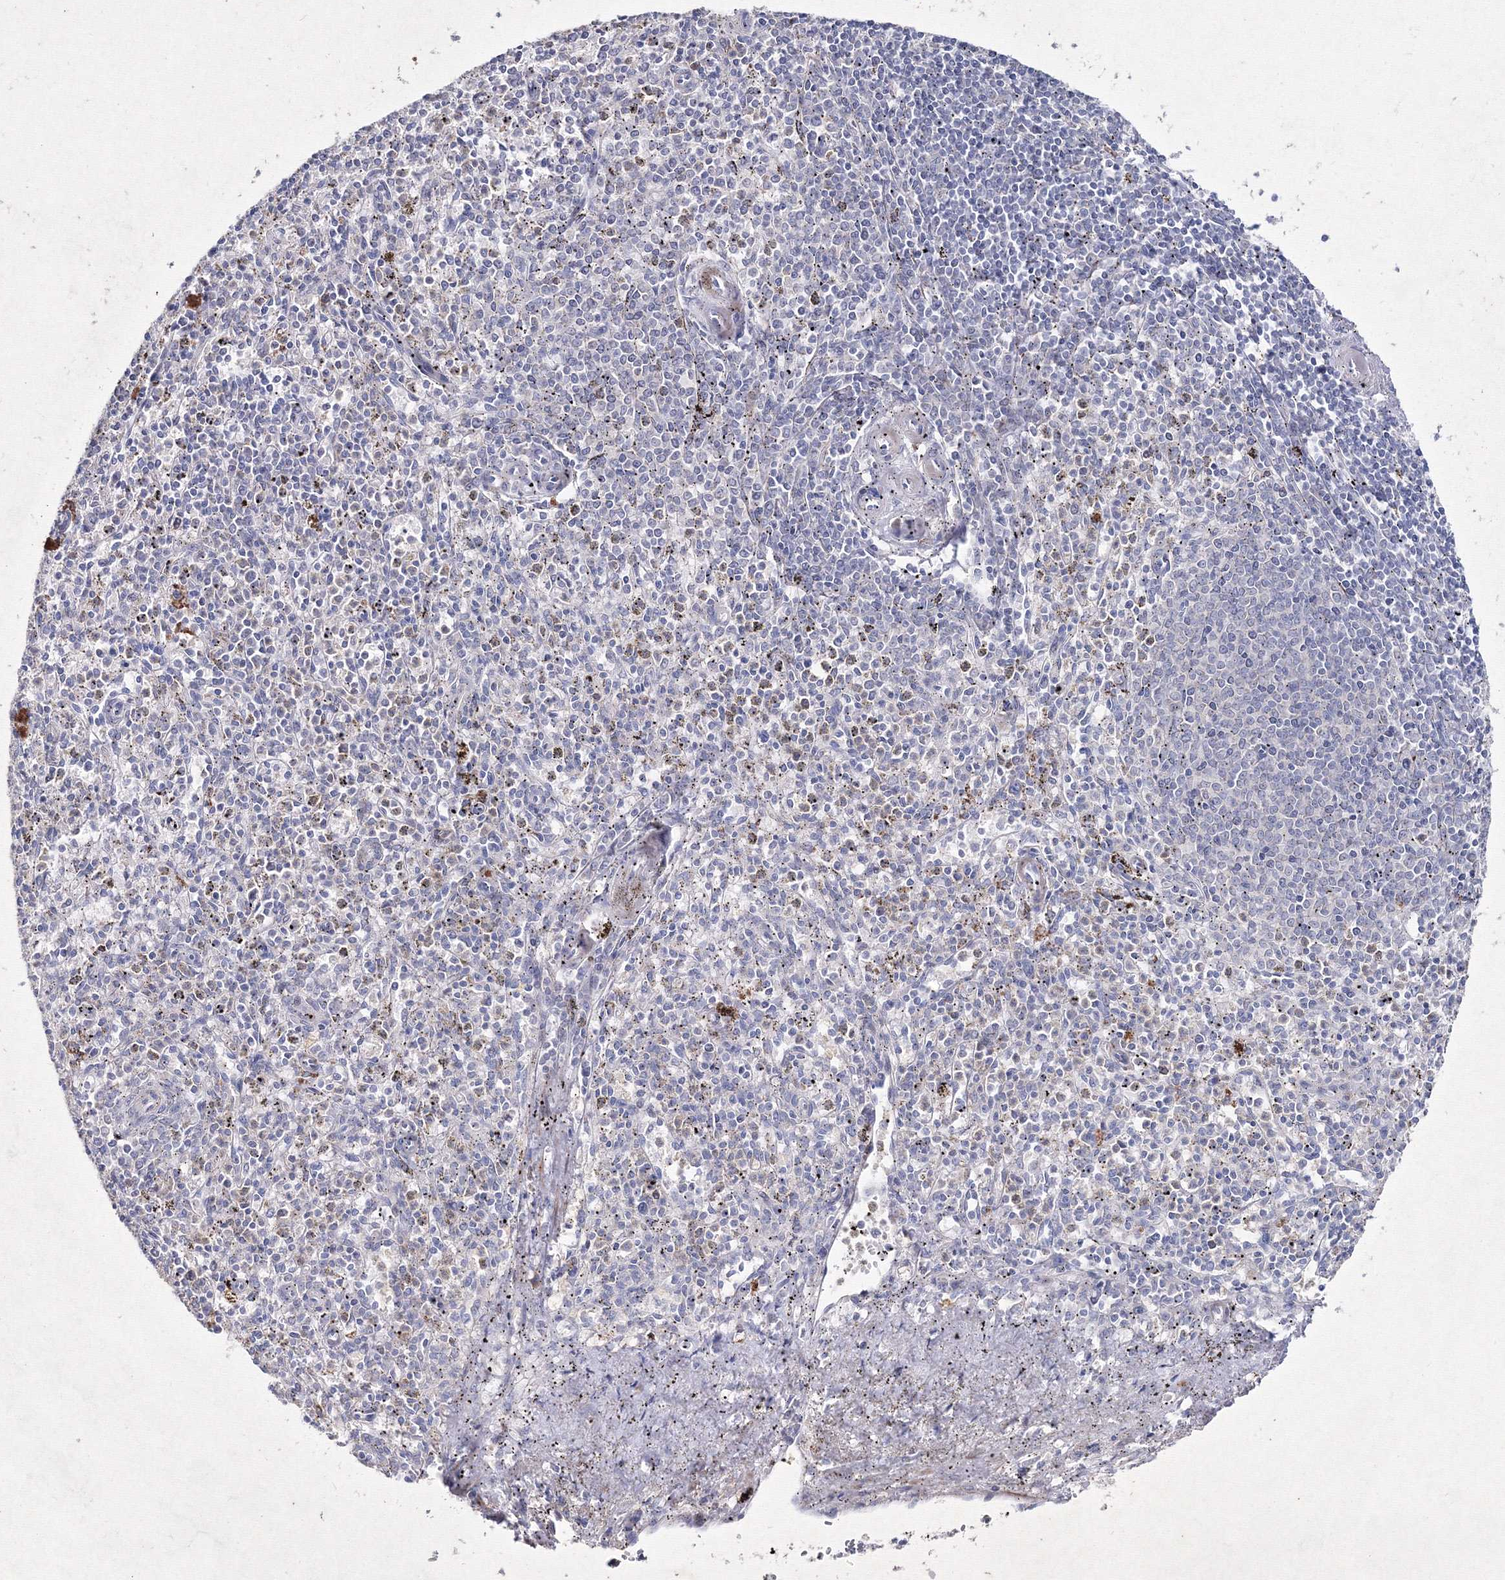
{"staining": {"intensity": "negative", "quantity": "none", "location": "none"}, "tissue": "spleen", "cell_type": "Cells in red pulp", "image_type": "normal", "snomed": [{"axis": "morphology", "description": "Normal tissue, NOS"}, {"axis": "topography", "description": "Spleen"}], "caption": "An image of spleen stained for a protein displays no brown staining in cells in red pulp.", "gene": "SMIM29", "patient": {"sex": "male", "age": 72}}